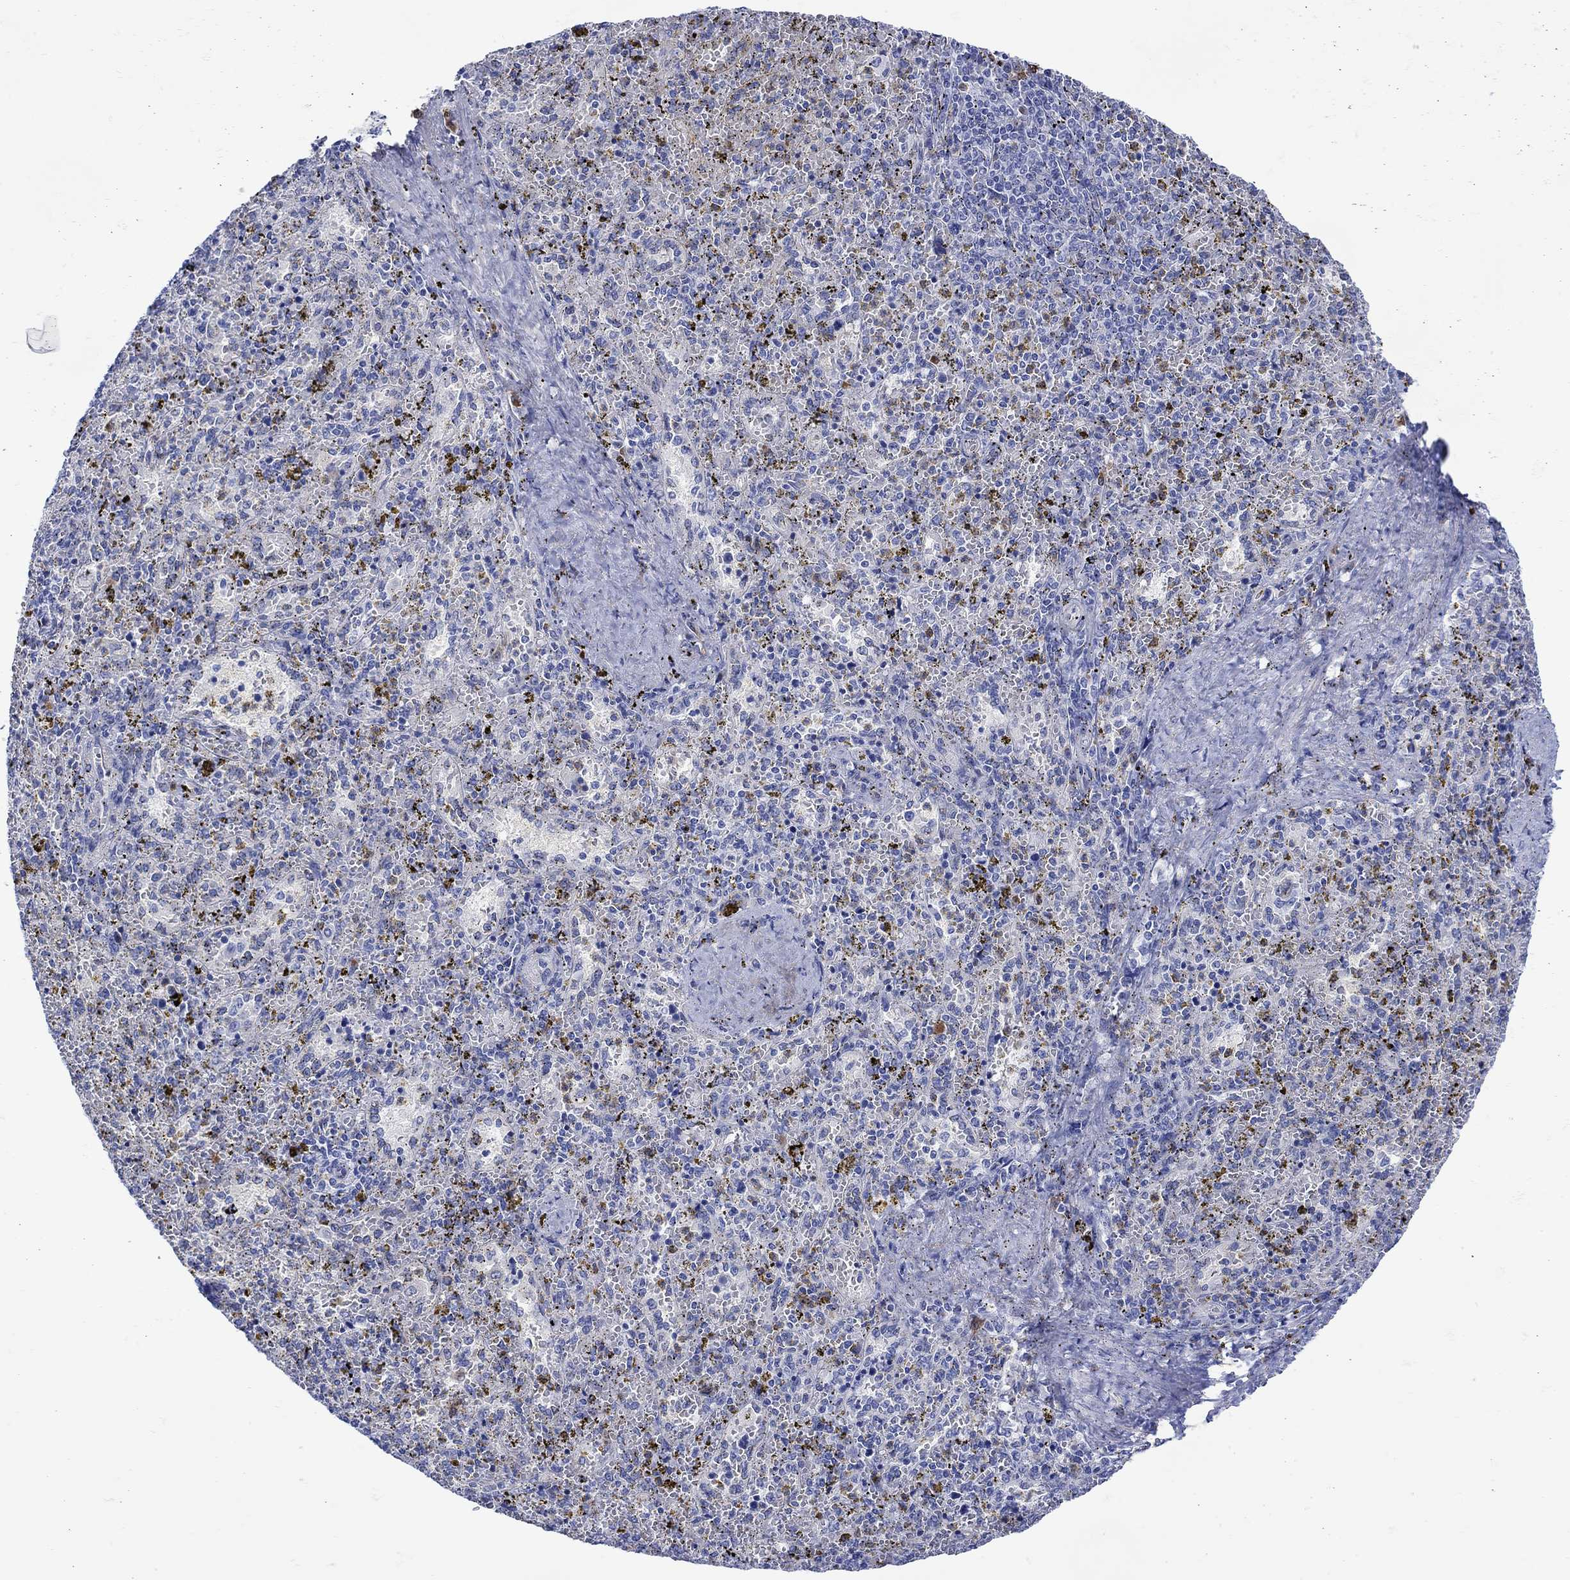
{"staining": {"intensity": "strong", "quantity": "<25%", "location": "cytoplasmic/membranous"}, "tissue": "spleen", "cell_type": "Cells in red pulp", "image_type": "normal", "snomed": [{"axis": "morphology", "description": "Normal tissue, NOS"}, {"axis": "topography", "description": "Spleen"}], "caption": "Normal spleen was stained to show a protein in brown. There is medium levels of strong cytoplasmic/membranous positivity in approximately <25% of cells in red pulp.", "gene": "ANKMY1", "patient": {"sex": "female", "age": 50}}